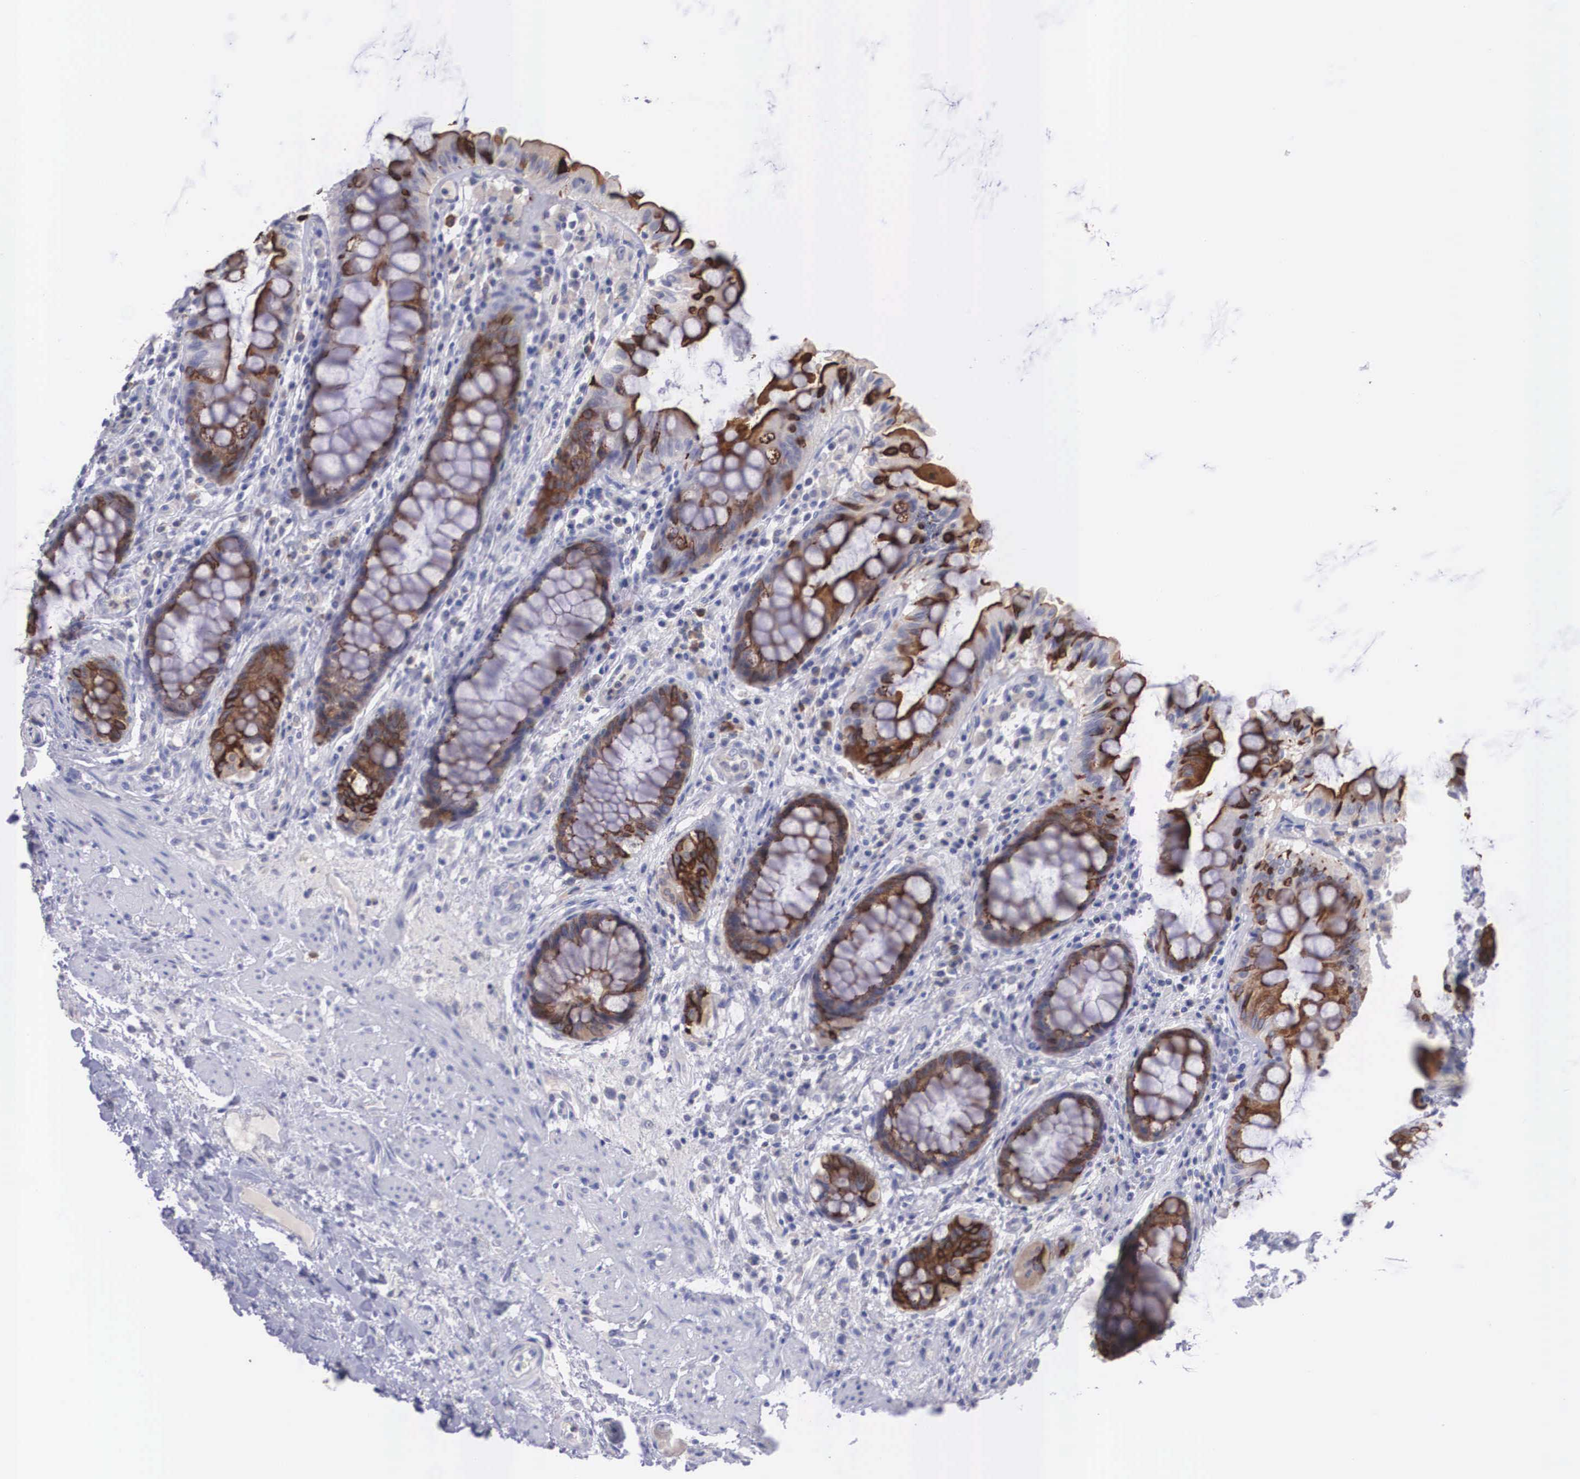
{"staining": {"intensity": "strong", "quantity": "25%-75%", "location": "cytoplasmic/membranous,nuclear"}, "tissue": "rectum", "cell_type": "Glandular cells", "image_type": "normal", "snomed": [{"axis": "morphology", "description": "Normal tissue, NOS"}, {"axis": "topography", "description": "Rectum"}], "caption": "Protein staining demonstrates strong cytoplasmic/membranous,nuclear positivity in approximately 25%-75% of glandular cells in benign rectum.", "gene": "REPS2", "patient": {"sex": "female", "age": 75}}